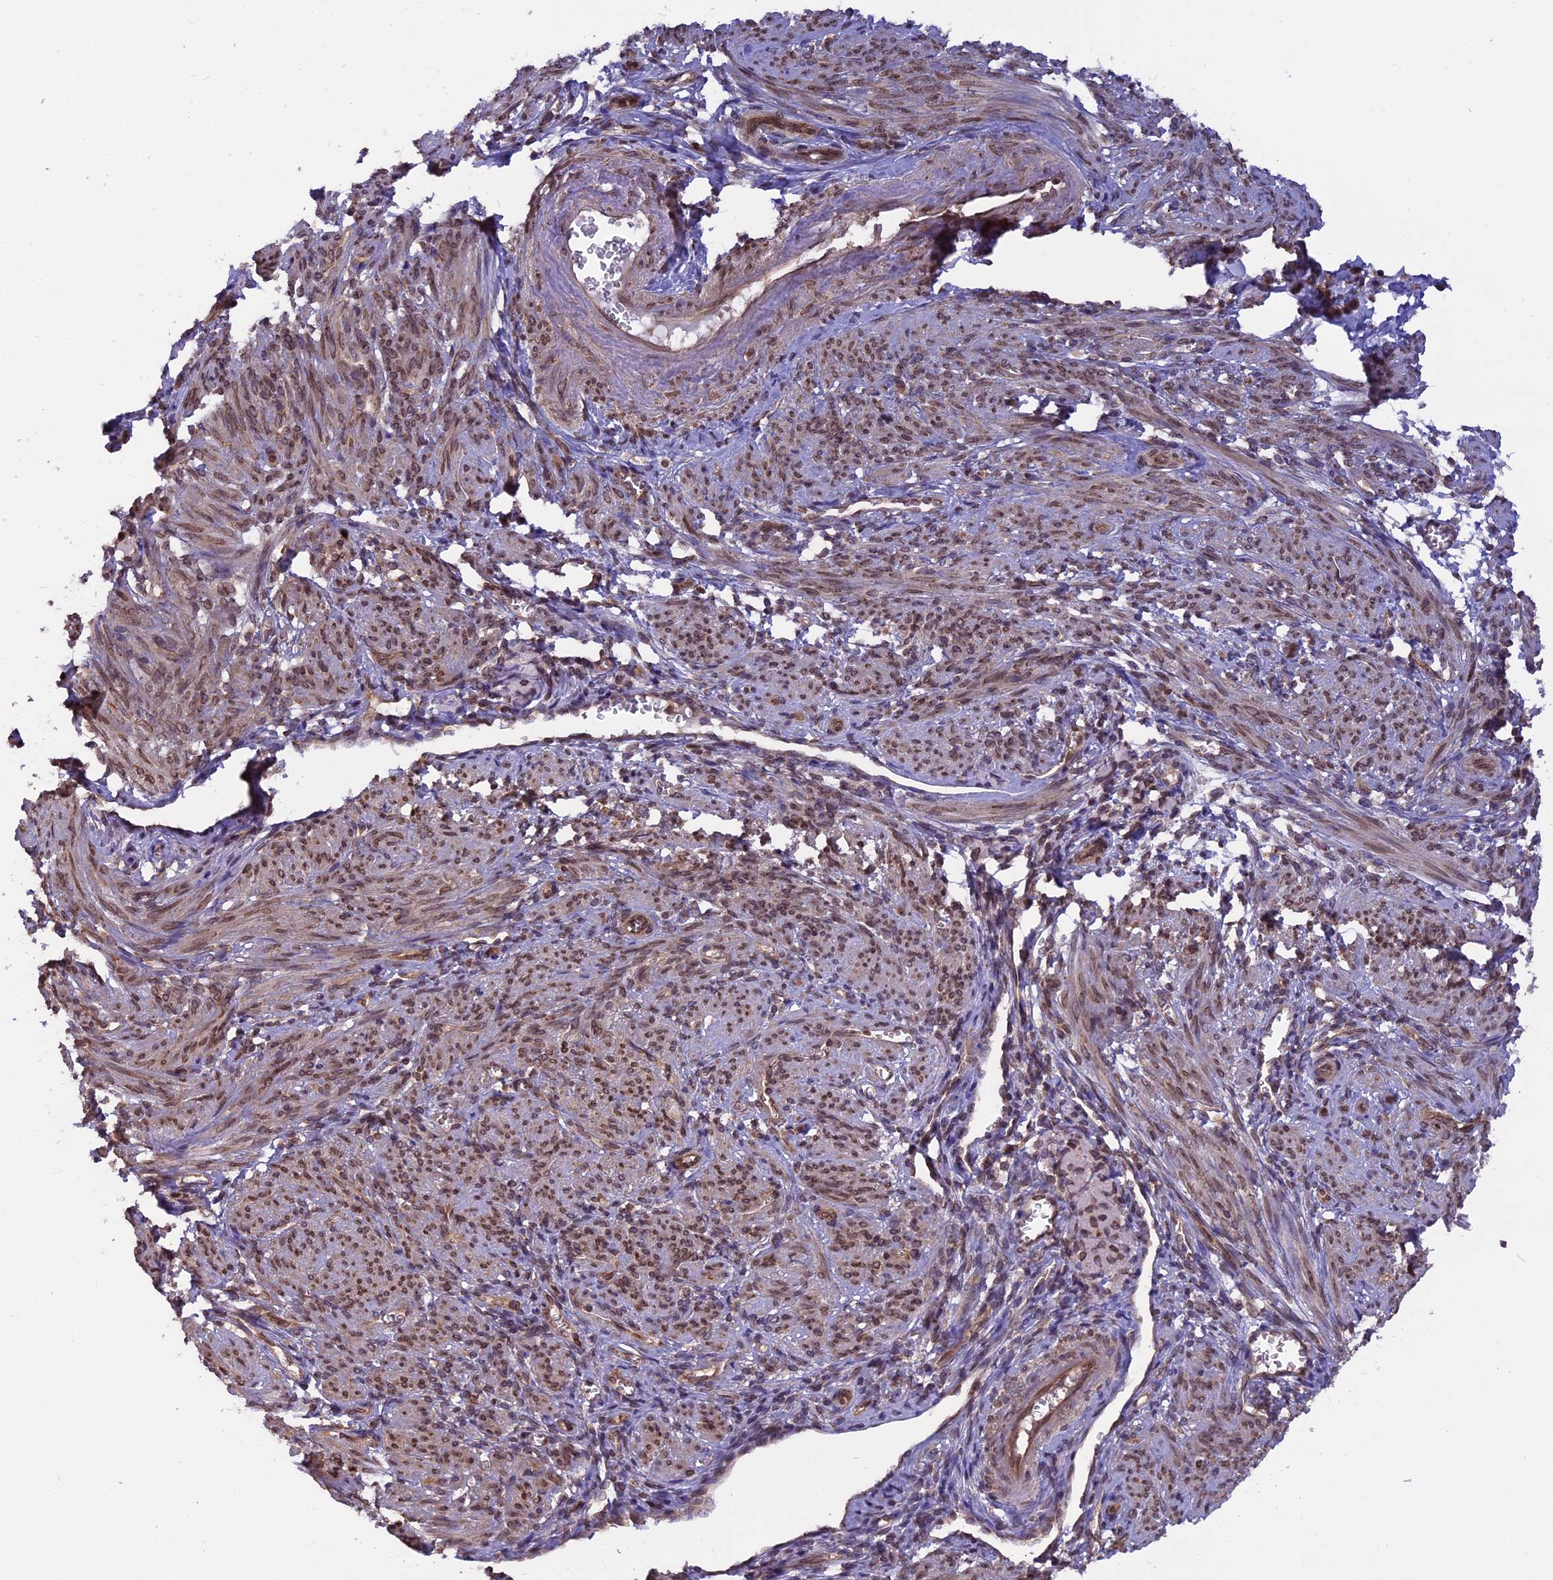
{"staining": {"intensity": "moderate", "quantity": ">75%", "location": "nuclear"}, "tissue": "smooth muscle", "cell_type": "Smooth muscle cells", "image_type": "normal", "snomed": [{"axis": "morphology", "description": "Normal tissue, NOS"}, {"axis": "topography", "description": "Smooth muscle"}], "caption": "IHC staining of unremarkable smooth muscle, which demonstrates medium levels of moderate nuclear expression in approximately >75% of smooth muscle cells indicating moderate nuclear protein staining. The staining was performed using DAB (3,3'-diaminobenzidine) (brown) for protein detection and nuclei were counterstained in hematoxylin (blue).", "gene": "CHMP2A", "patient": {"sex": "female", "age": 39}}